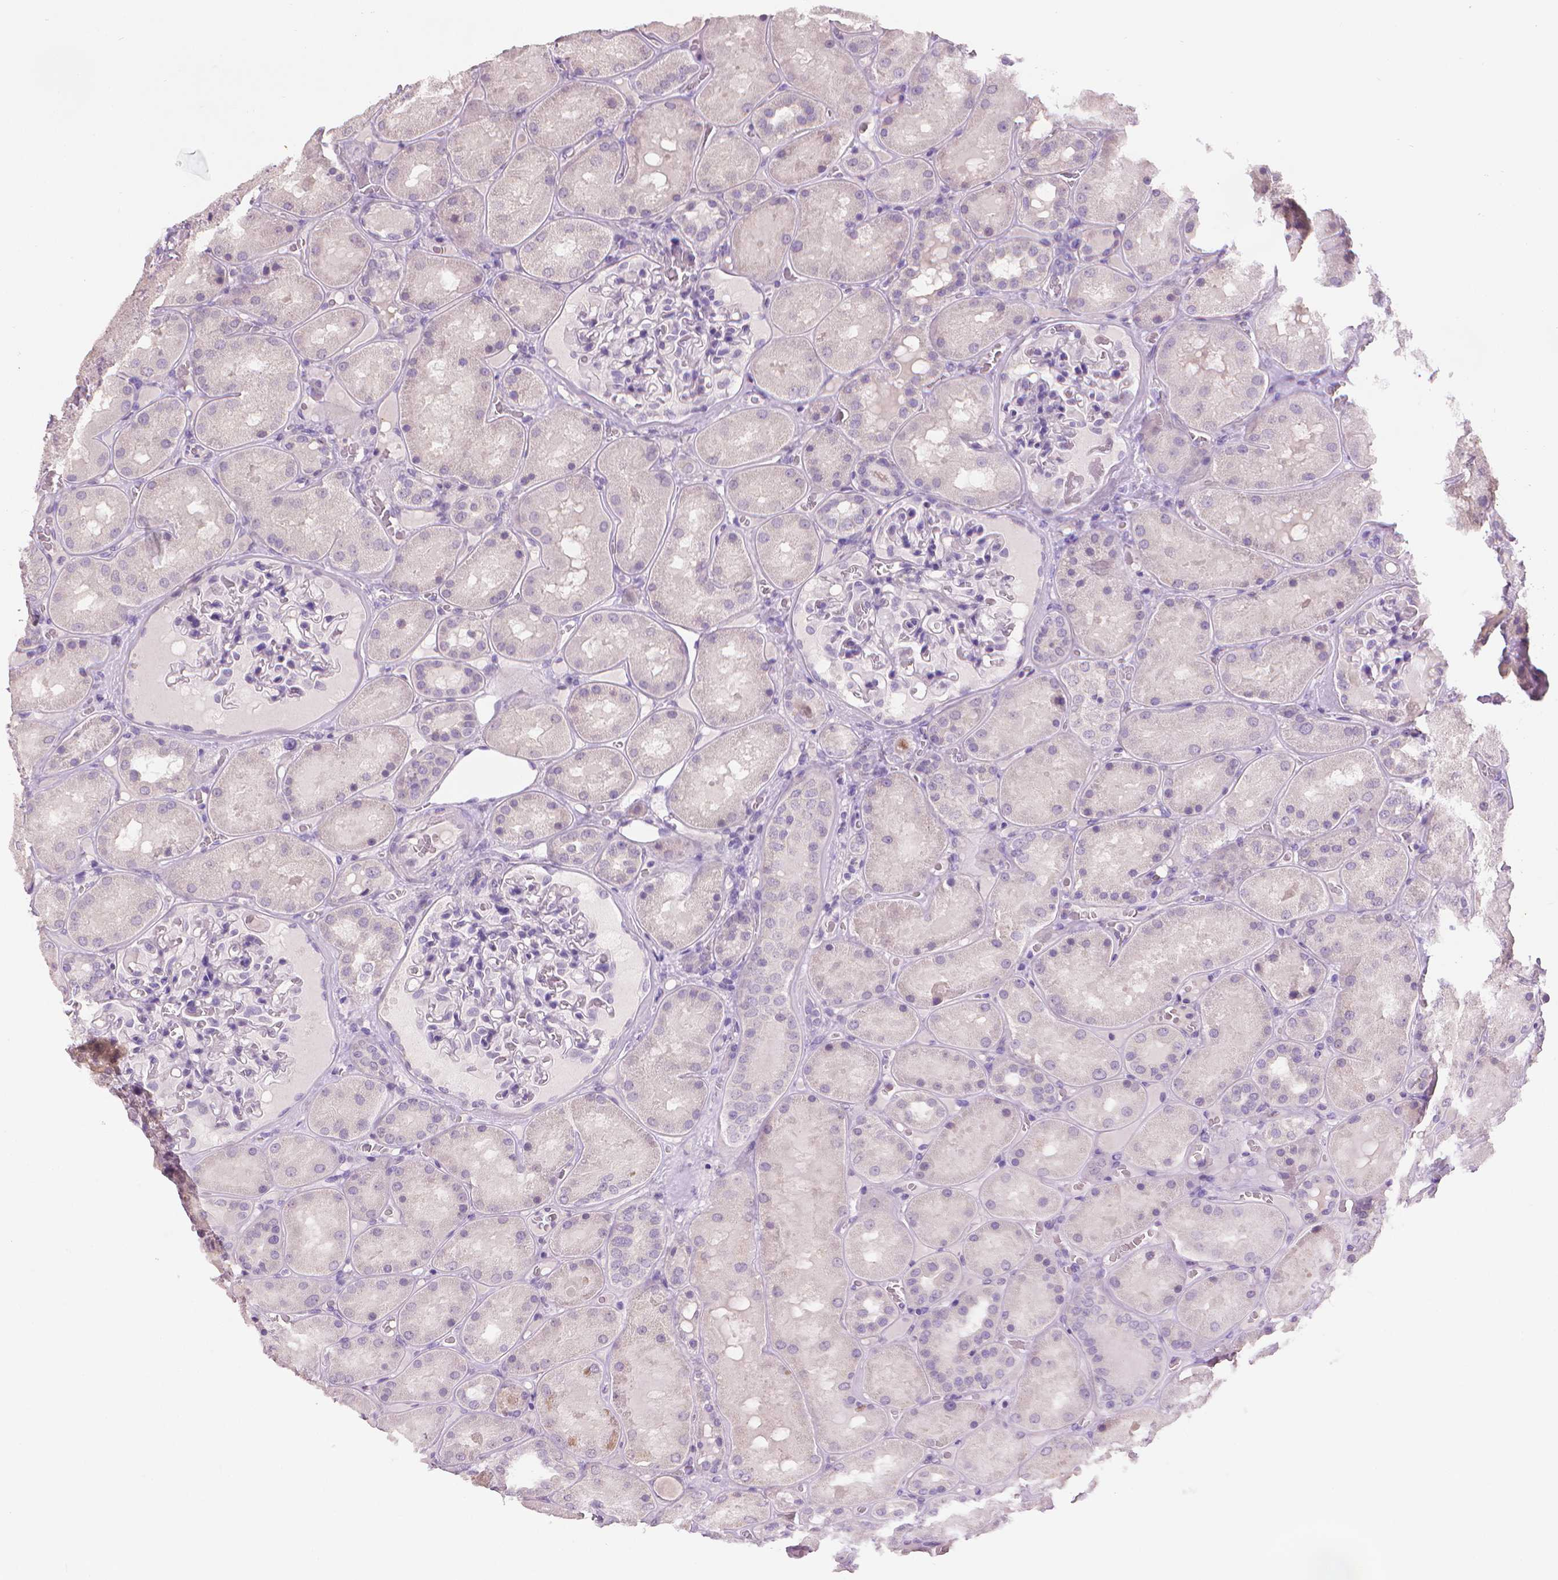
{"staining": {"intensity": "negative", "quantity": "none", "location": "none"}, "tissue": "kidney", "cell_type": "Cells in glomeruli", "image_type": "normal", "snomed": [{"axis": "morphology", "description": "Normal tissue, NOS"}, {"axis": "topography", "description": "Kidney"}], "caption": "Kidney was stained to show a protein in brown. There is no significant positivity in cells in glomeruli. Brightfield microscopy of IHC stained with DAB (brown) and hematoxylin (blue), captured at high magnification.", "gene": "FASN", "patient": {"sex": "male", "age": 73}}